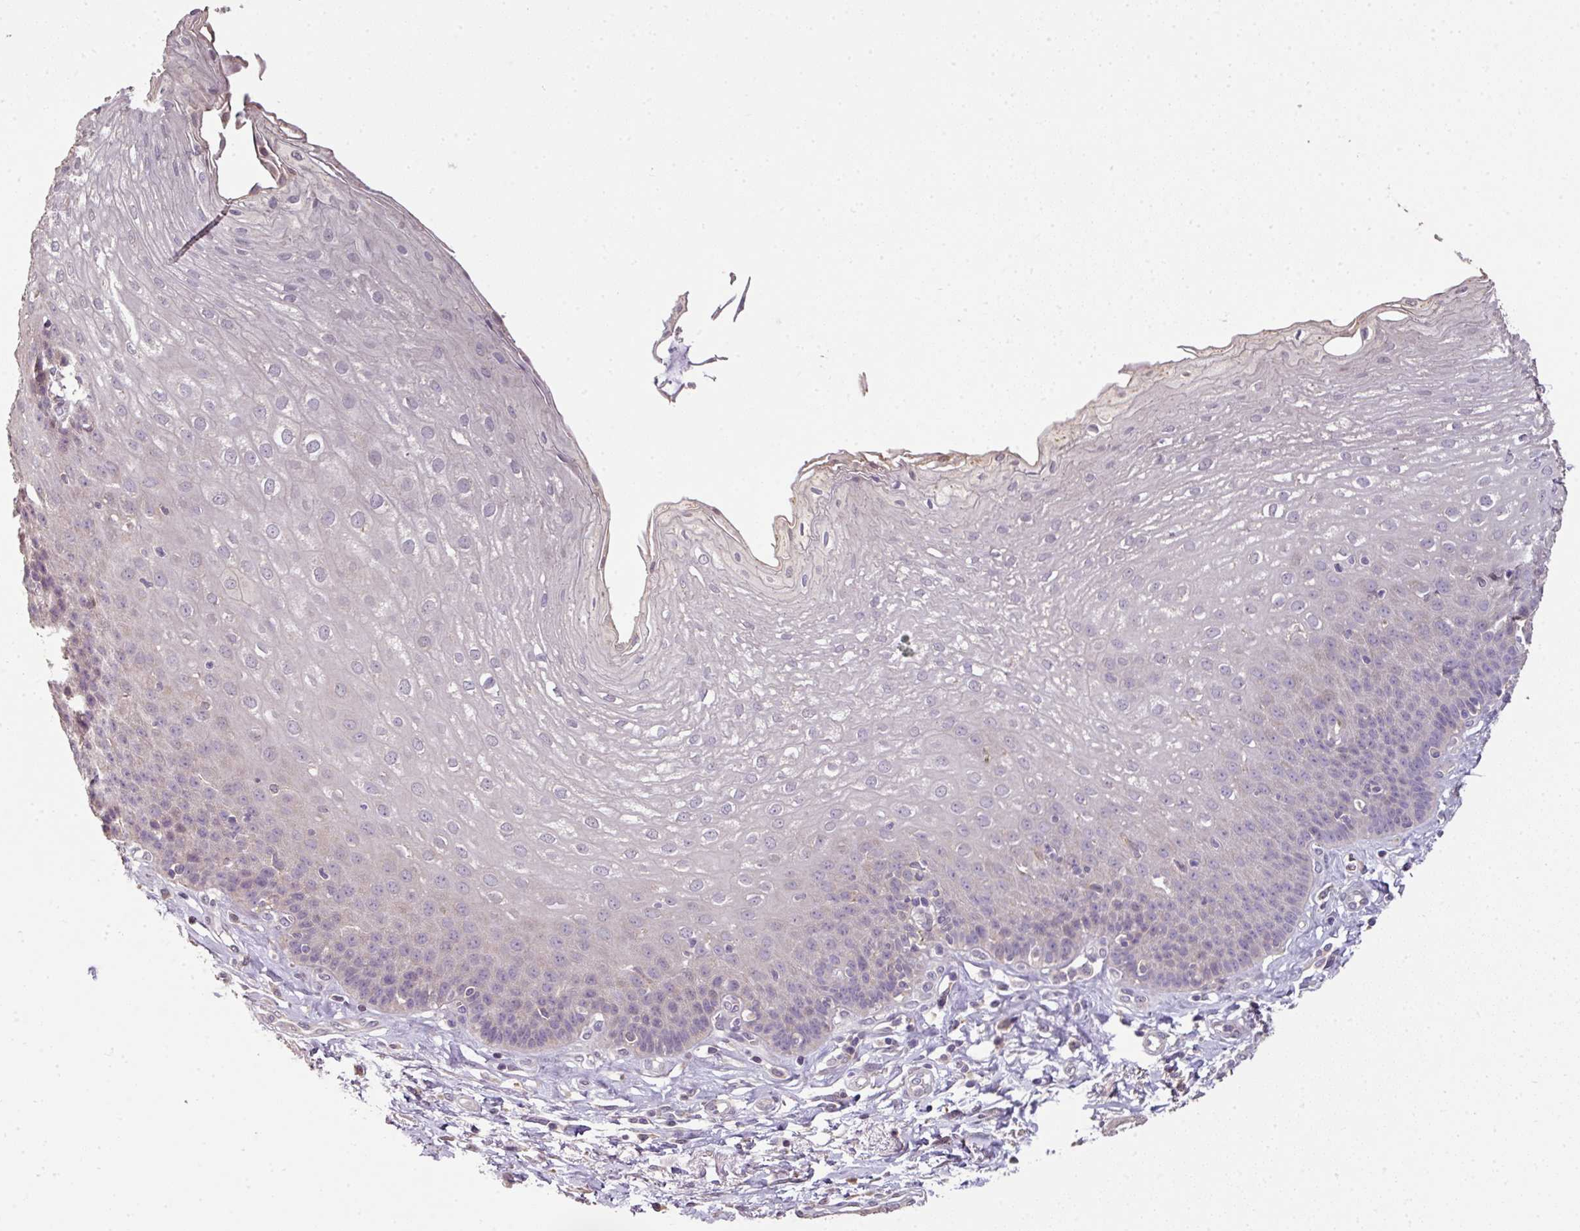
{"staining": {"intensity": "negative", "quantity": "none", "location": "none"}, "tissue": "esophagus", "cell_type": "Squamous epithelial cells", "image_type": "normal", "snomed": [{"axis": "morphology", "description": "Normal tissue, NOS"}, {"axis": "topography", "description": "Esophagus"}], "caption": "The immunohistochemistry micrograph has no significant positivity in squamous epithelial cells of esophagus. (Stains: DAB (3,3'-diaminobenzidine) IHC with hematoxylin counter stain, Microscopy: brightfield microscopy at high magnification).", "gene": "SPCS3", "patient": {"sex": "female", "age": 81}}